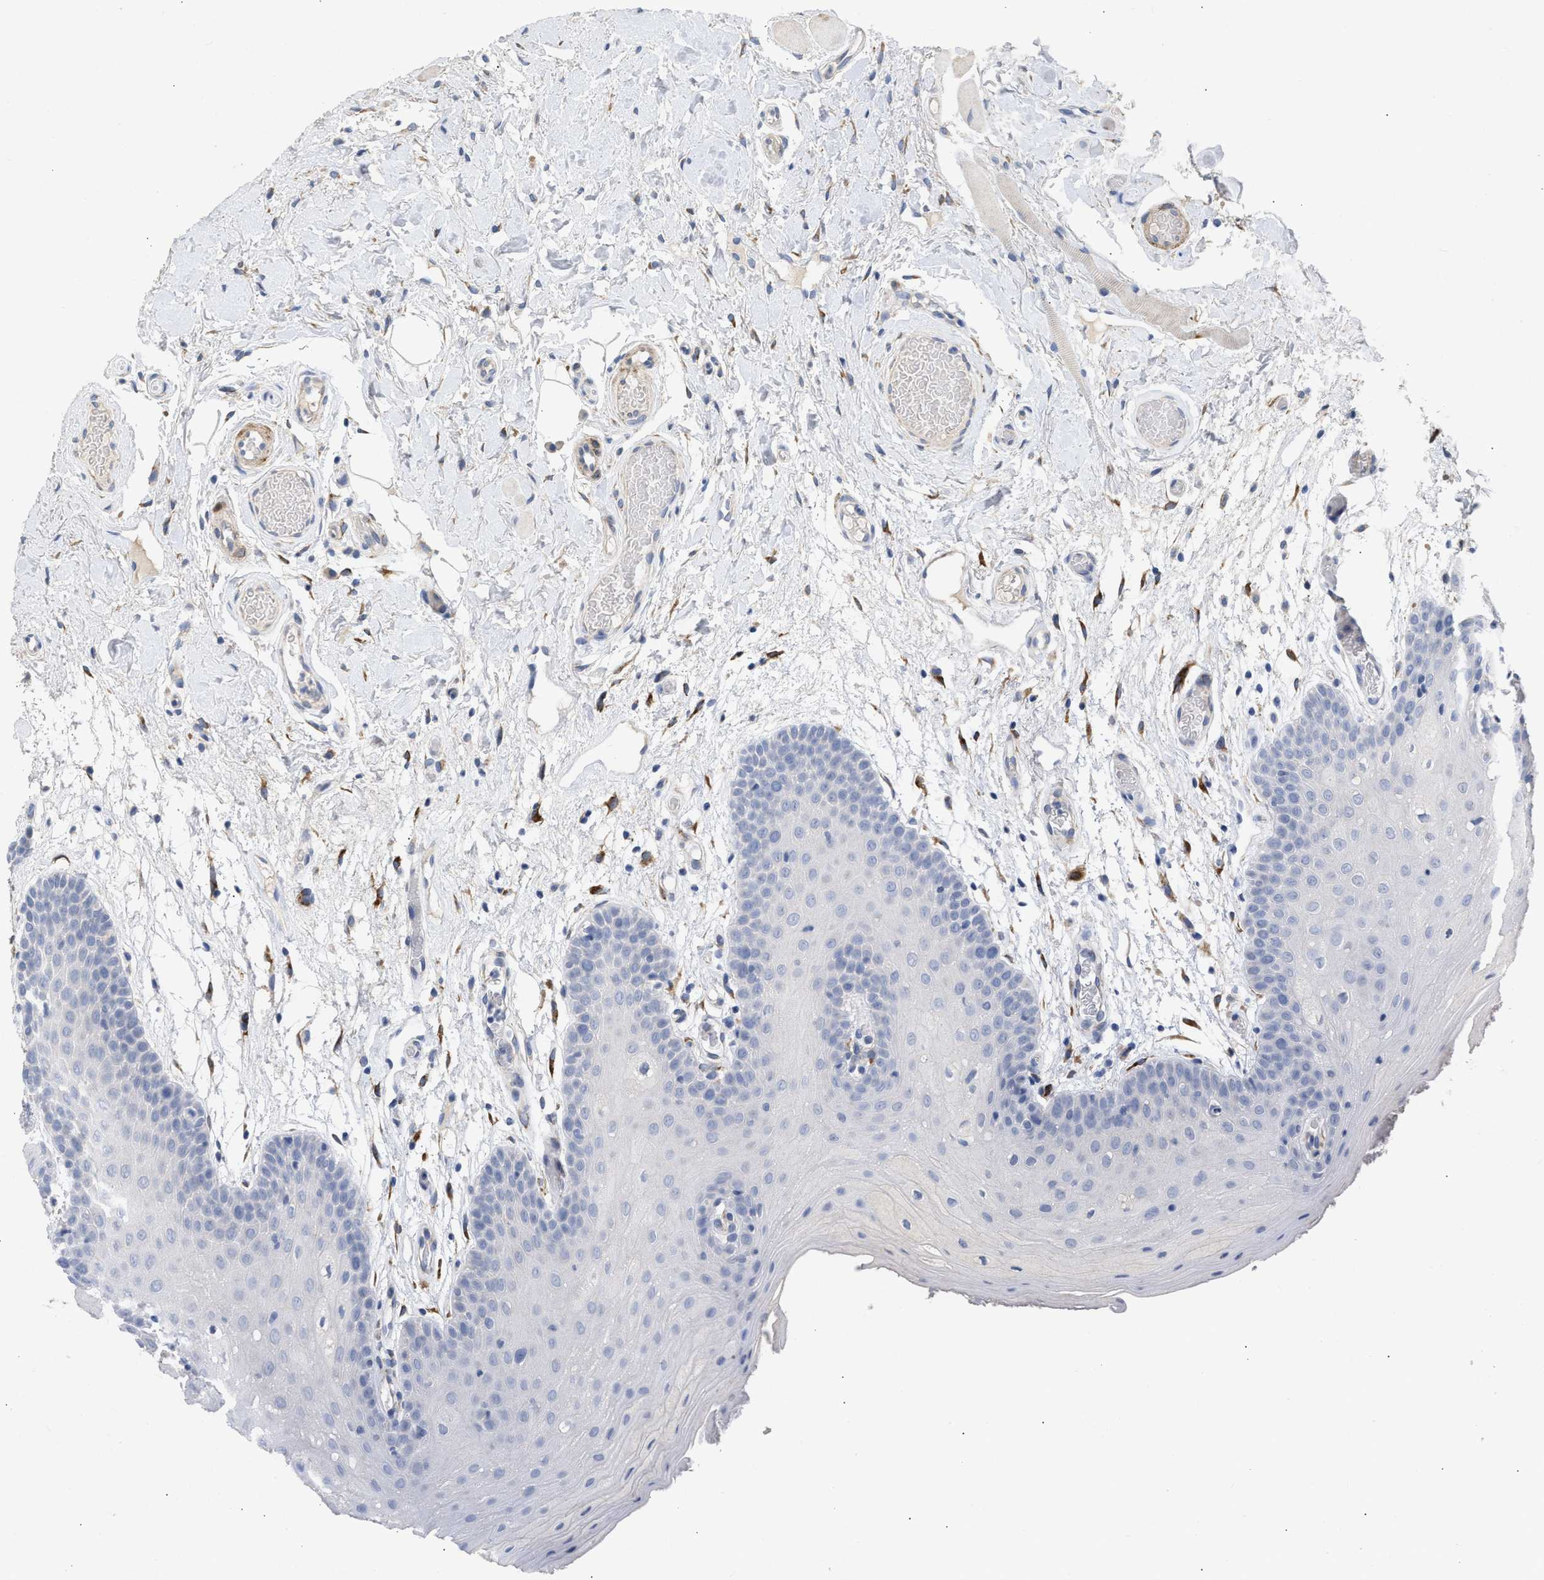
{"staining": {"intensity": "negative", "quantity": "none", "location": "none"}, "tissue": "oral mucosa", "cell_type": "Squamous epithelial cells", "image_type": "normal", "snomed": [{"axis": "morphology", "description": "Normal tissue, NOS"}, {"axis": "morphology", "description": "Squamous cell carcinoma, NOS"}, {"axis": "topography", "description": "Oral tissue"}, {"axis": "topography", "description": "Head-Neck"}], "caption": "High magnification brightfield microscopy of benign oral mucosa stained with DAB (3,3'-diaminobenzidine) (brown) and counterstained with hematoxylin (blue): squamous epithelial cells show no significant expression. Brightfield microscopy of immunohistochemistry stained with DAB (brown) and hematoxylin (blue), captured at high magnification.", "gene": "SELENOM", "patient": {"sex": "male", "age": 71}}